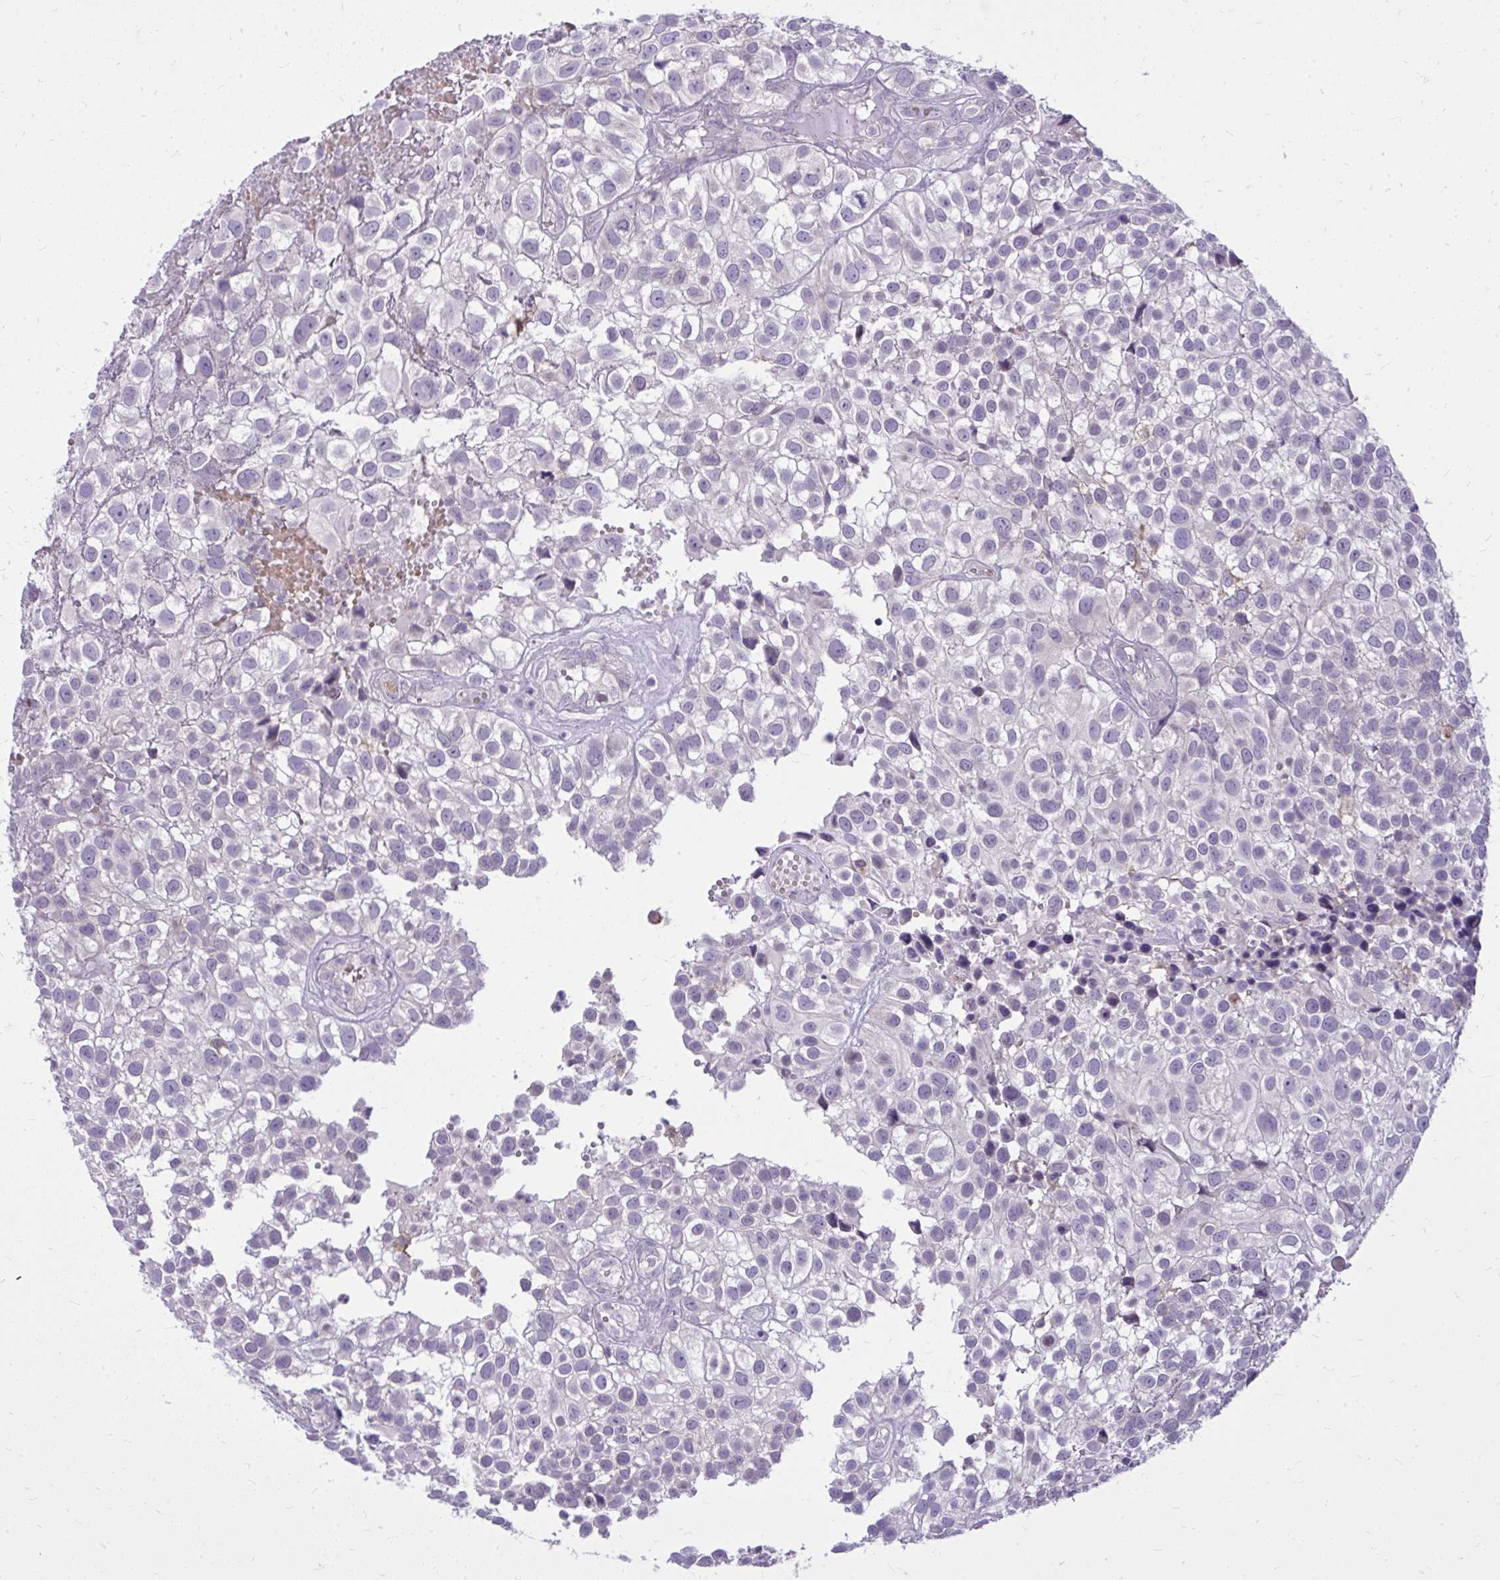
{"staining": {"intensity": "negative", "quantity": "none", "location": "none"}, "tissue": "urothelial cancer", "cell_type": "Tumor cells", "image_type": "cancer", "snomed": [{"axis": "morphology", "description": "Urothelial carcinoma, High grade"}, {"axis": "topography", "description": "Urinary bladder"}], "caption": "High magnification brightfield microscopy of urothelial cancer stained with DAB (brown) and counterstained with hematoxylin (blue): tumor cells show no significant expression.", "gene": "DPY19L1", "patient": {"sex": "male", "age": 56}}